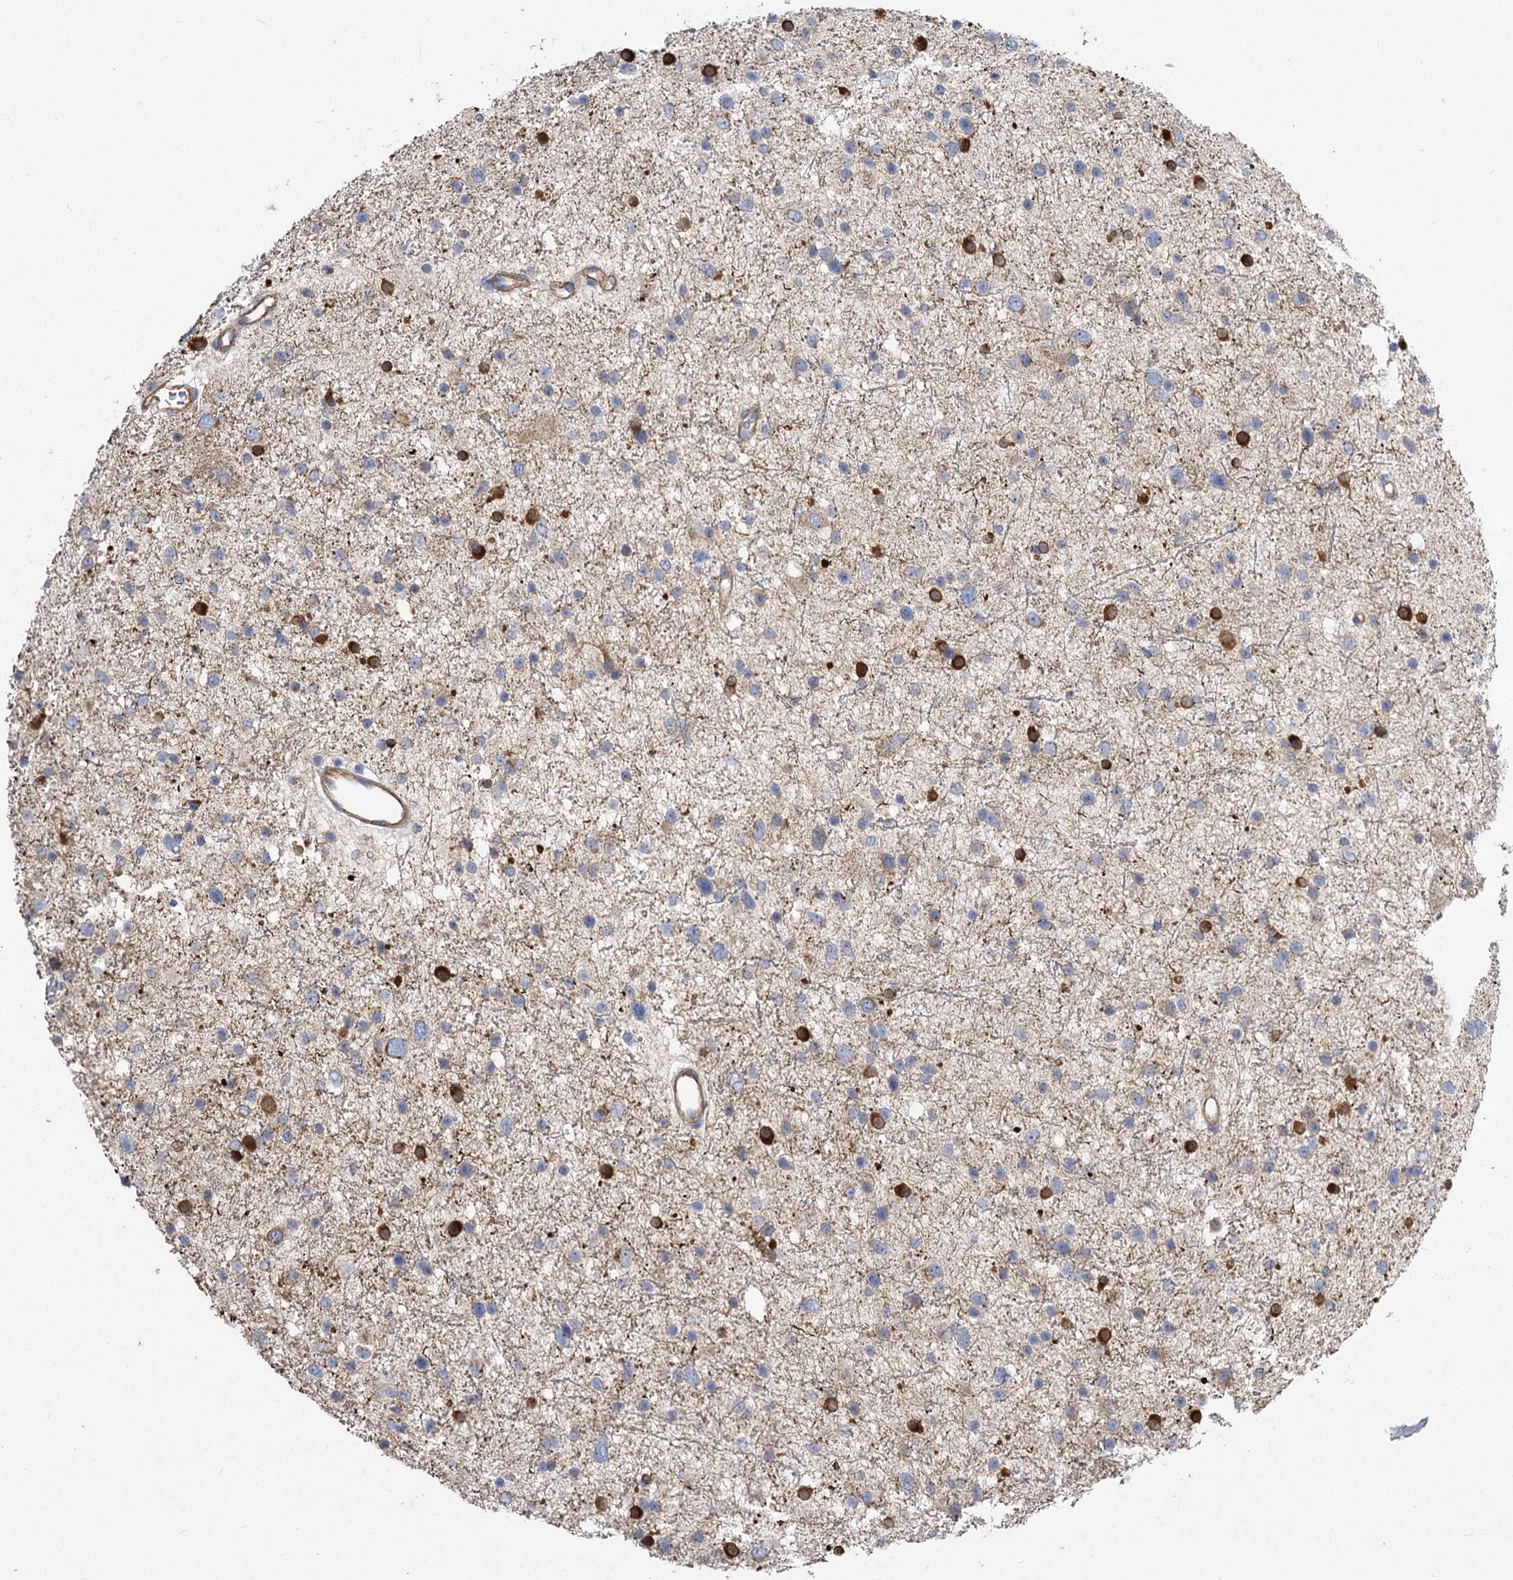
{"staining": {"intensity": "weak", "quantity": "<25%", "location": "cytoplasmic/membranous"}, "tissue": "glioma", "cell_type": "Tumor cells", "image_type": "cancer", "snomed": [{"axis": "morphology", "description": "Glioma, malignant, Low grade"}, {"axis": "topography", "description": "Brain"}], "caption": "Tumor cells show no significant protein positivity in low-grade glioma (malignant).", "gene": "RMDN2", "patient": {"sex": "female", "age": 37}}